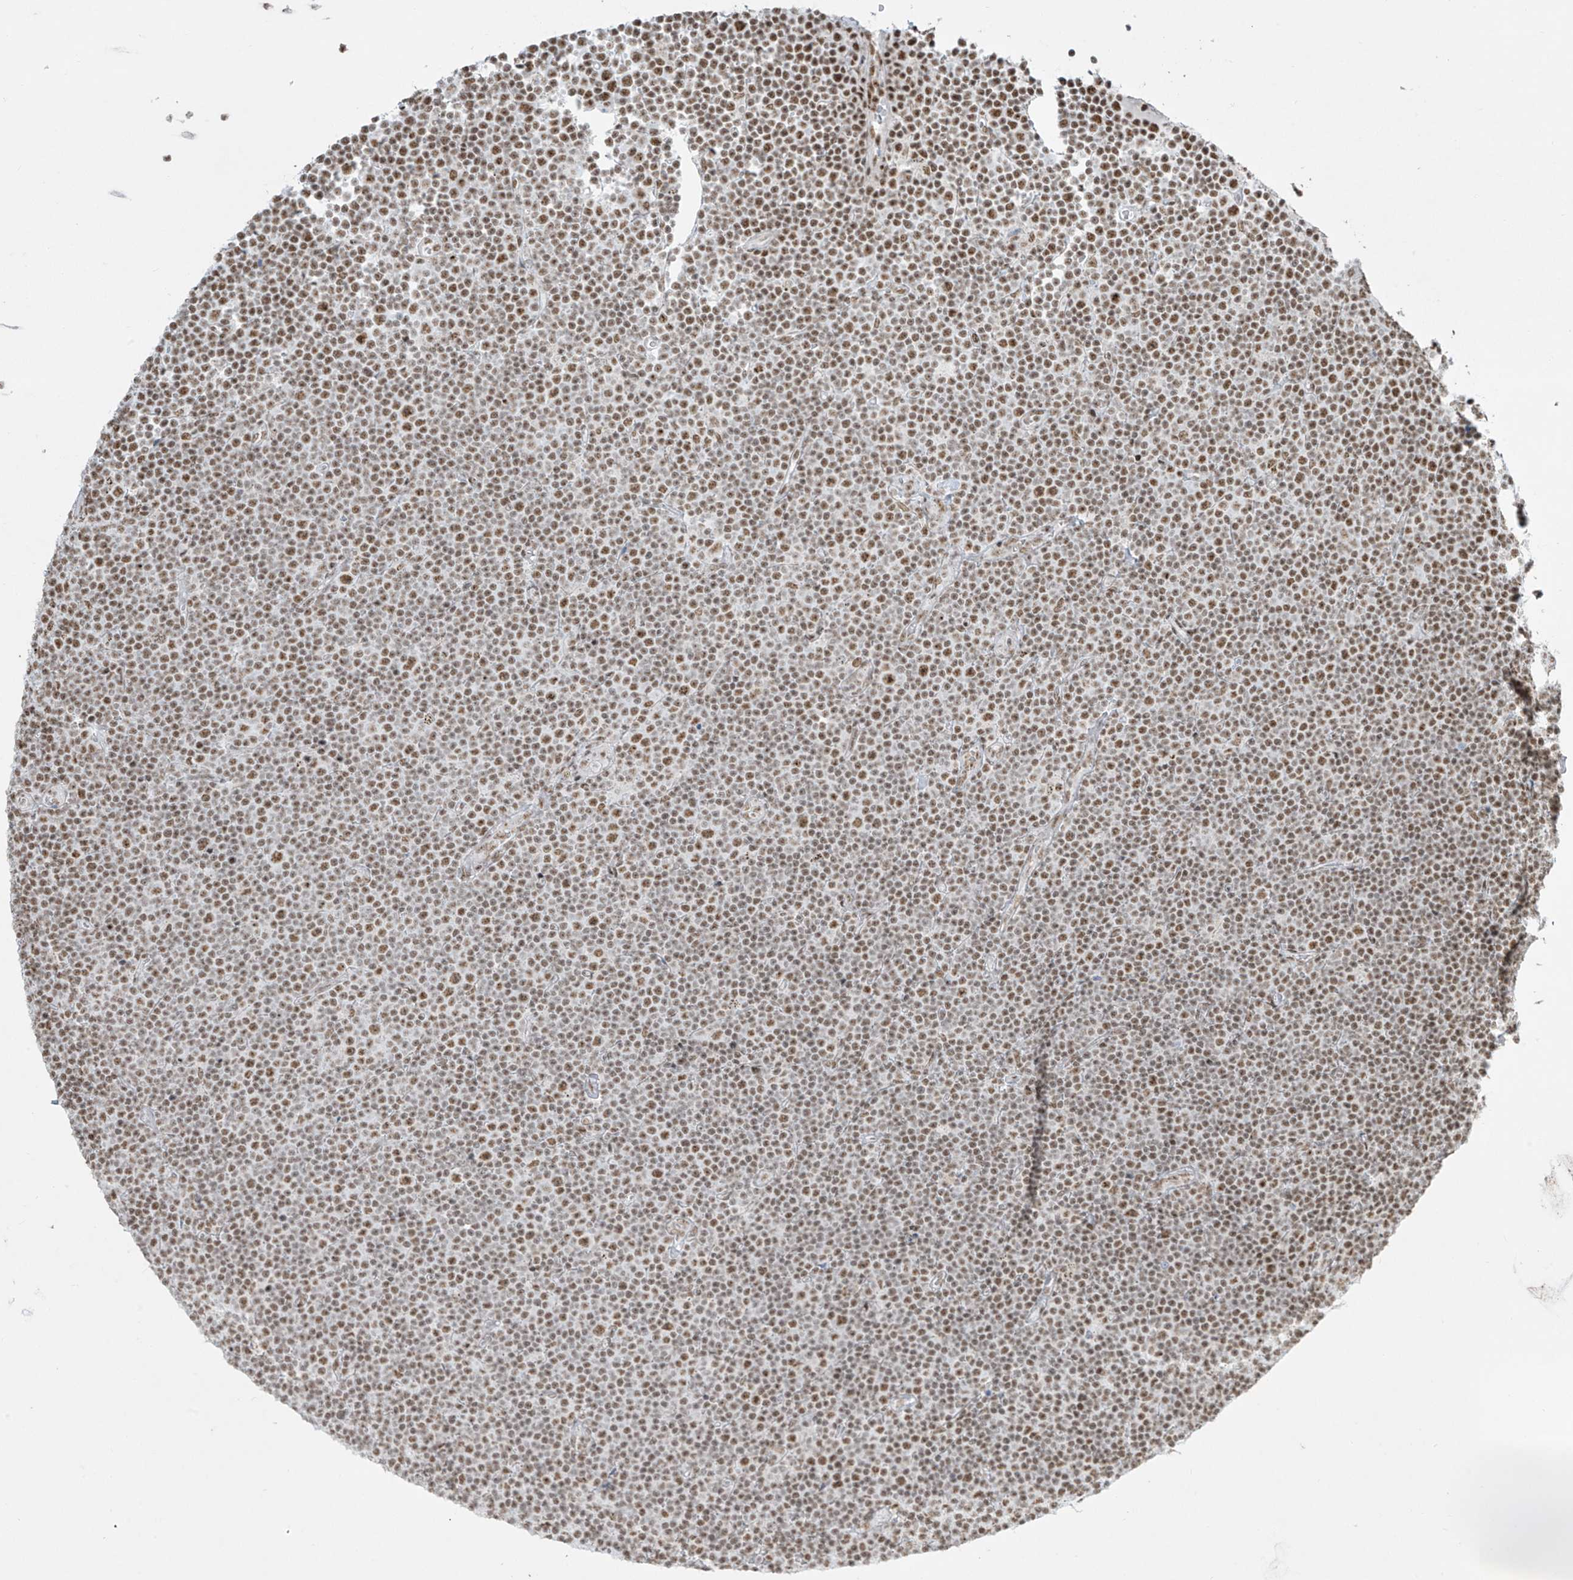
{"staining": {"intensity": "moderate", "quantity": ">75%", "location": "nuclear"}, "tissue": "lymphoma", "cell_type": "Tumor cells", "image_type": "cancer", "snomed": [{"axis": "morphology", "description": "Malignant lymphoma, non-Hodgkin's type, Low grade"}, {"axis": "topography", "description": "Lymph node"}], "caption": "A photomicrograph showing moderate nuclear positivity in about >75% of tumor cells in lymphoma, as visualized by brown immunohistochemical staining.", "gene": "MS4A6A", "patient": {"sex": "female", "age": 67}}